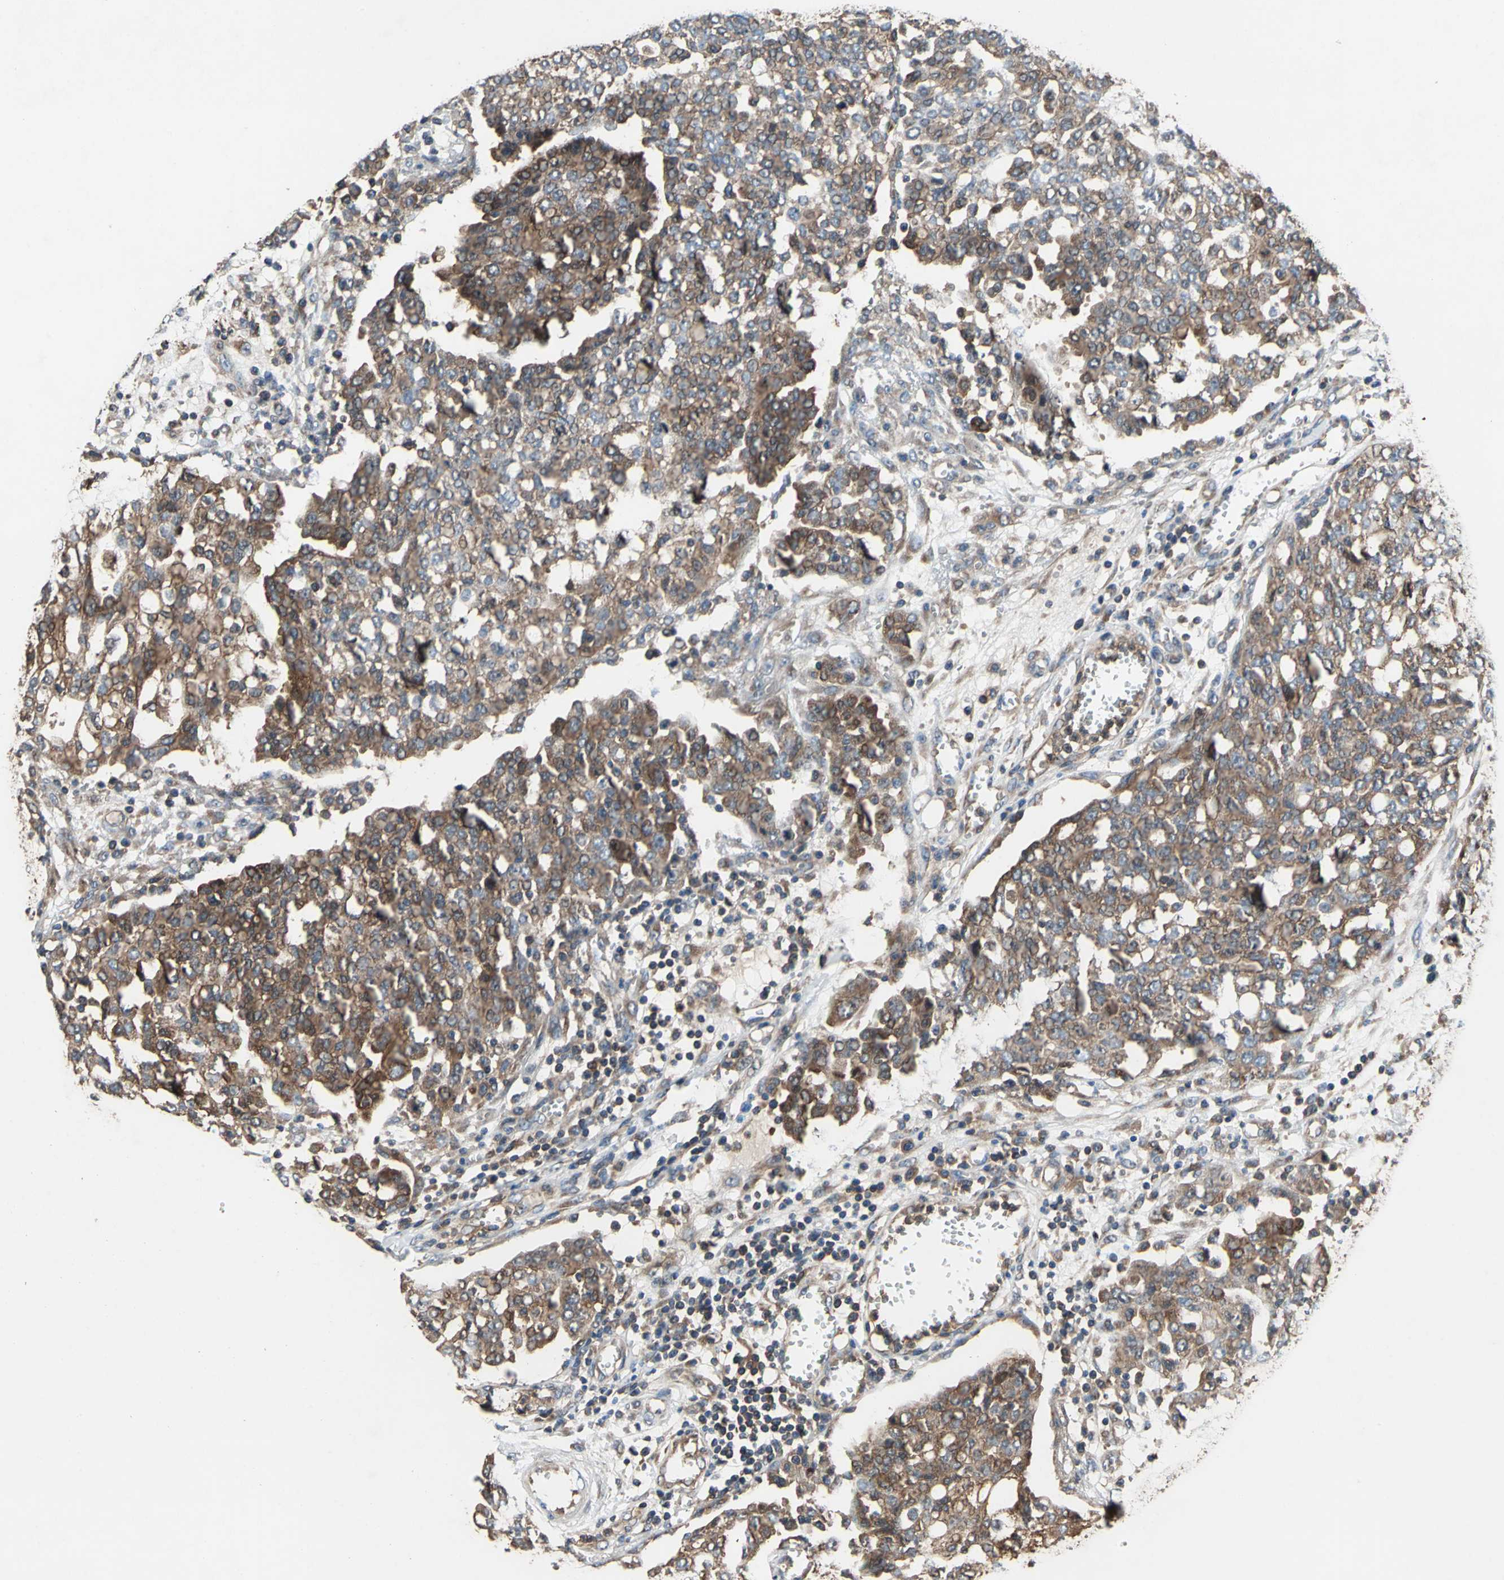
{"staining": {"intensity": "strong", "quantity": ">75%", "location": "cytoplasmic/membranous"}, "tissue": "ovarian cancer", "cell_type": "Tumor cells", "image_type": "cancer", "snomed": [{"axis": "morphology", "description": "Cystadenocarcinoma, serous, NOS"}, {"axis": "topography", "description": "Soft tissue"}, {"axis": "topography", "description": "Ovary"}], "caption": "Immunohistochemistry (IHC) photomicrograph of neoplastic tissue: serous cystadenocarcinoma (ovarian) stained using immunohistochemistry (IHC) shows high levels of strong protein expression localized specifically in the cytoplasmic/membranous of tumor cells, appearing as a cytoplasmic/membranous brown color.", "gene": "CAPN1", "patient": {"sex": "female", "age": 57}}